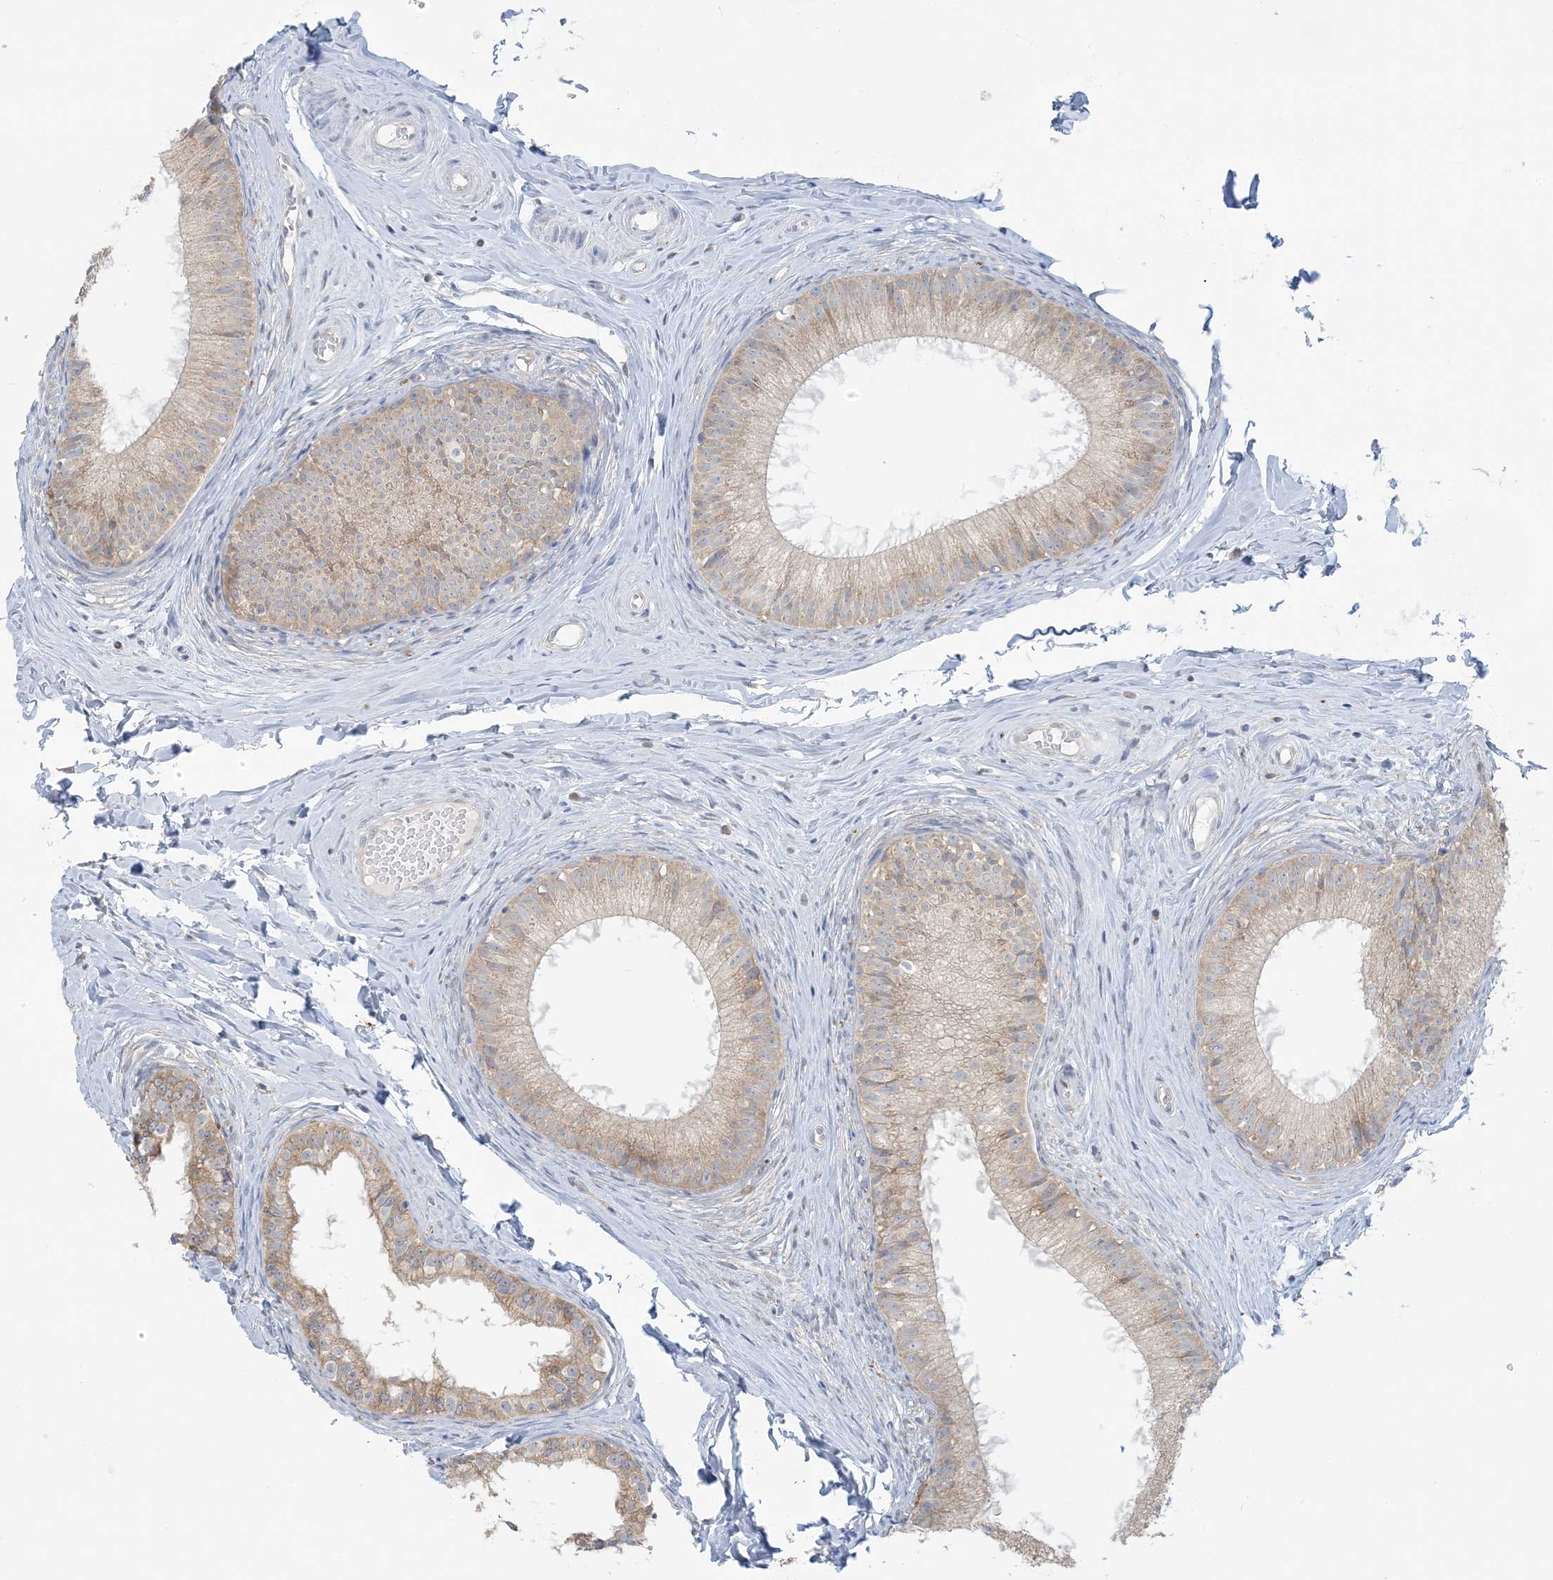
{"staining": {"intensity": "moderate", "quantity": ">75%", "location": "cytoplasmic/membranous"}, "tissue": "epididymis", "cell_type": "Glandular cells", "image_type": "normal", "snomed": [{"axis": "morphology", "description": "Normal tissue, NOS"}, {"axis": "topography", "description": "Epididymis"}], "caption": "Immunohistochemistry (DAB) staining of normal epididymis shows moderate cytoplasmic/membranous protein positivity in about >75% of glandular cells. Using DAB (3,3'-diaminobenzidine) (brown) and hematoxylin (blue) stains, captured at high magnification using brightfield microscopy.", "gene": "EEFSEC", "patient": {"sex": "male", "age": 34}}